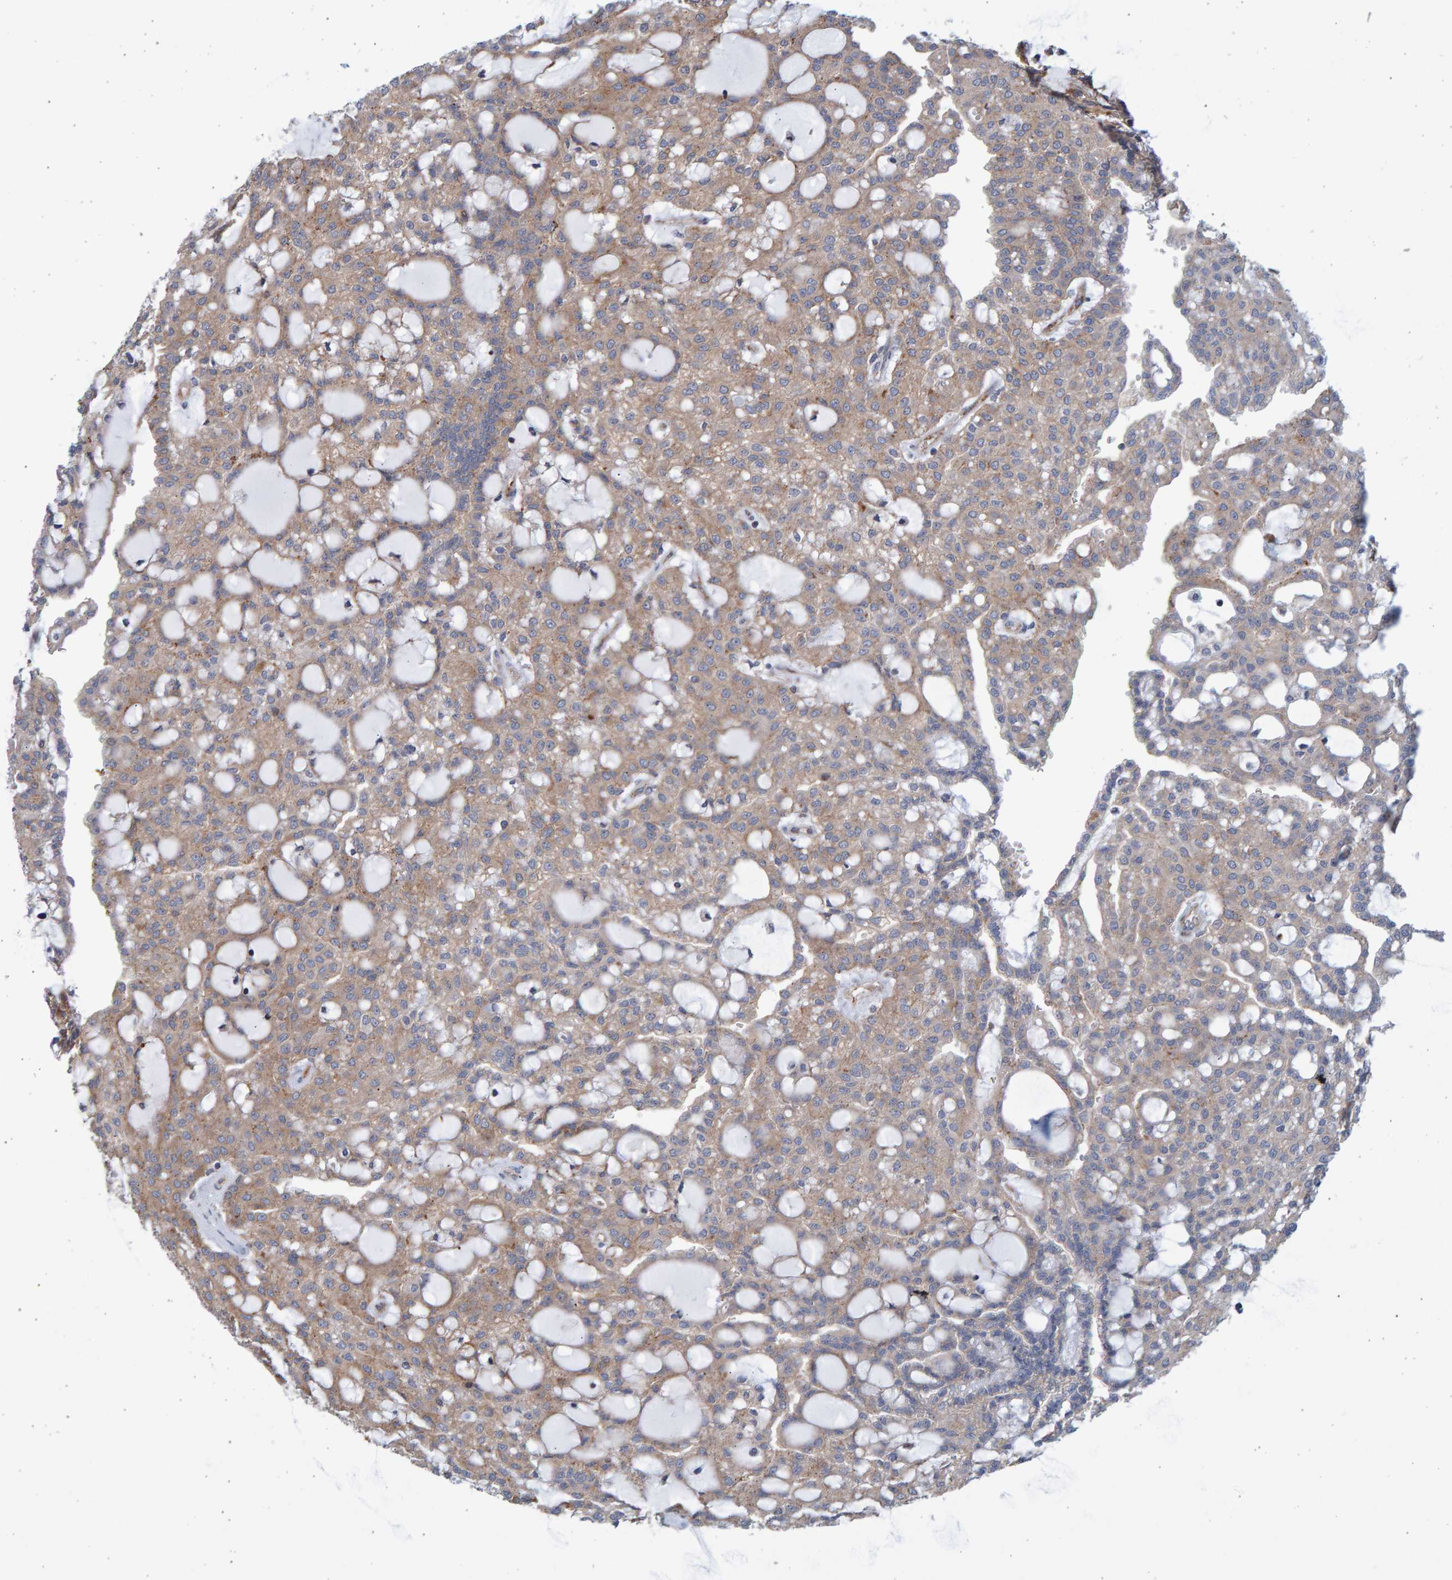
{"staining": {"intensity": "weak", "quantity": ">75%", "location": "cytoplasmic/membranous"}, "tissue": "renal cancer", "cell_type": "Tumor cells", "image_type": "cancer", "snomed": [{"axis": "morphology", "description": "Adenocarcinoma, NOS"}, {"axis": "topography", "description": "Kidney"}], "caption": "This histopathology image demonstrates immunohistochemistry staining of human renal cancer (adenocarcinoma), with low weak cytoplasmic/membranous expression in approximately >75% of tumor cells.", "gene": "LRBA", "patient": {"sex": "male", "age": 63}}